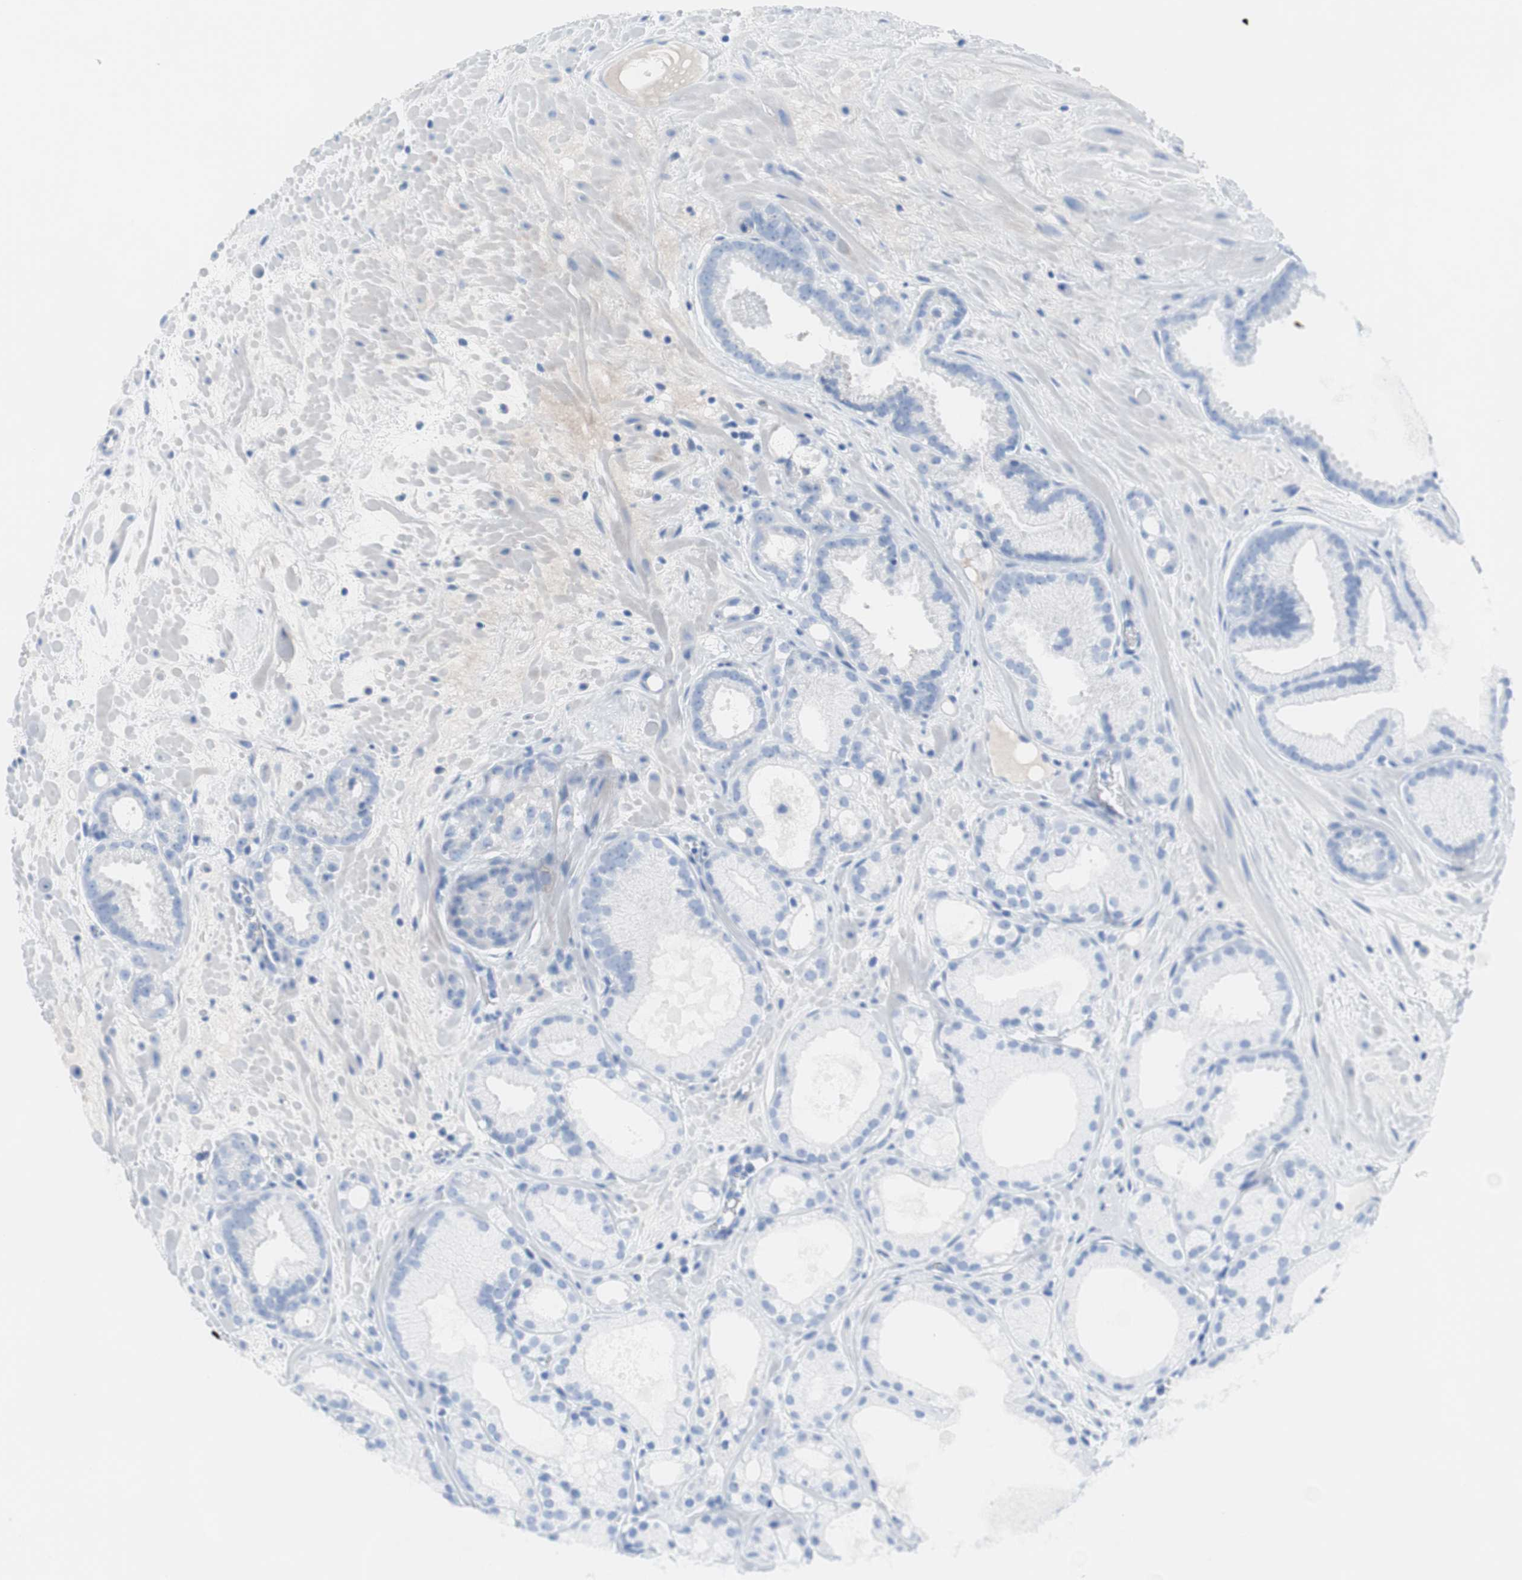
{"staining": {"intensity": "negative", "quantity": "none", "location": "none"}, "tissue": "prostate cancer", "cell_type": "Tumor cells", "image_type": "cancer", "snomed": [{"axis": "morphology", "description": "Adenocarcinoma, Low grade"}, {"axis": "topography", "description": "Prostate"}], "caption": "Low-grade adenocarcinoma (prostate) was stained to show a protein in brown. There is no significant positivity in tumor cells.", "gene": "KANSL1", "patient": {"sex": "male", "age": 57}}